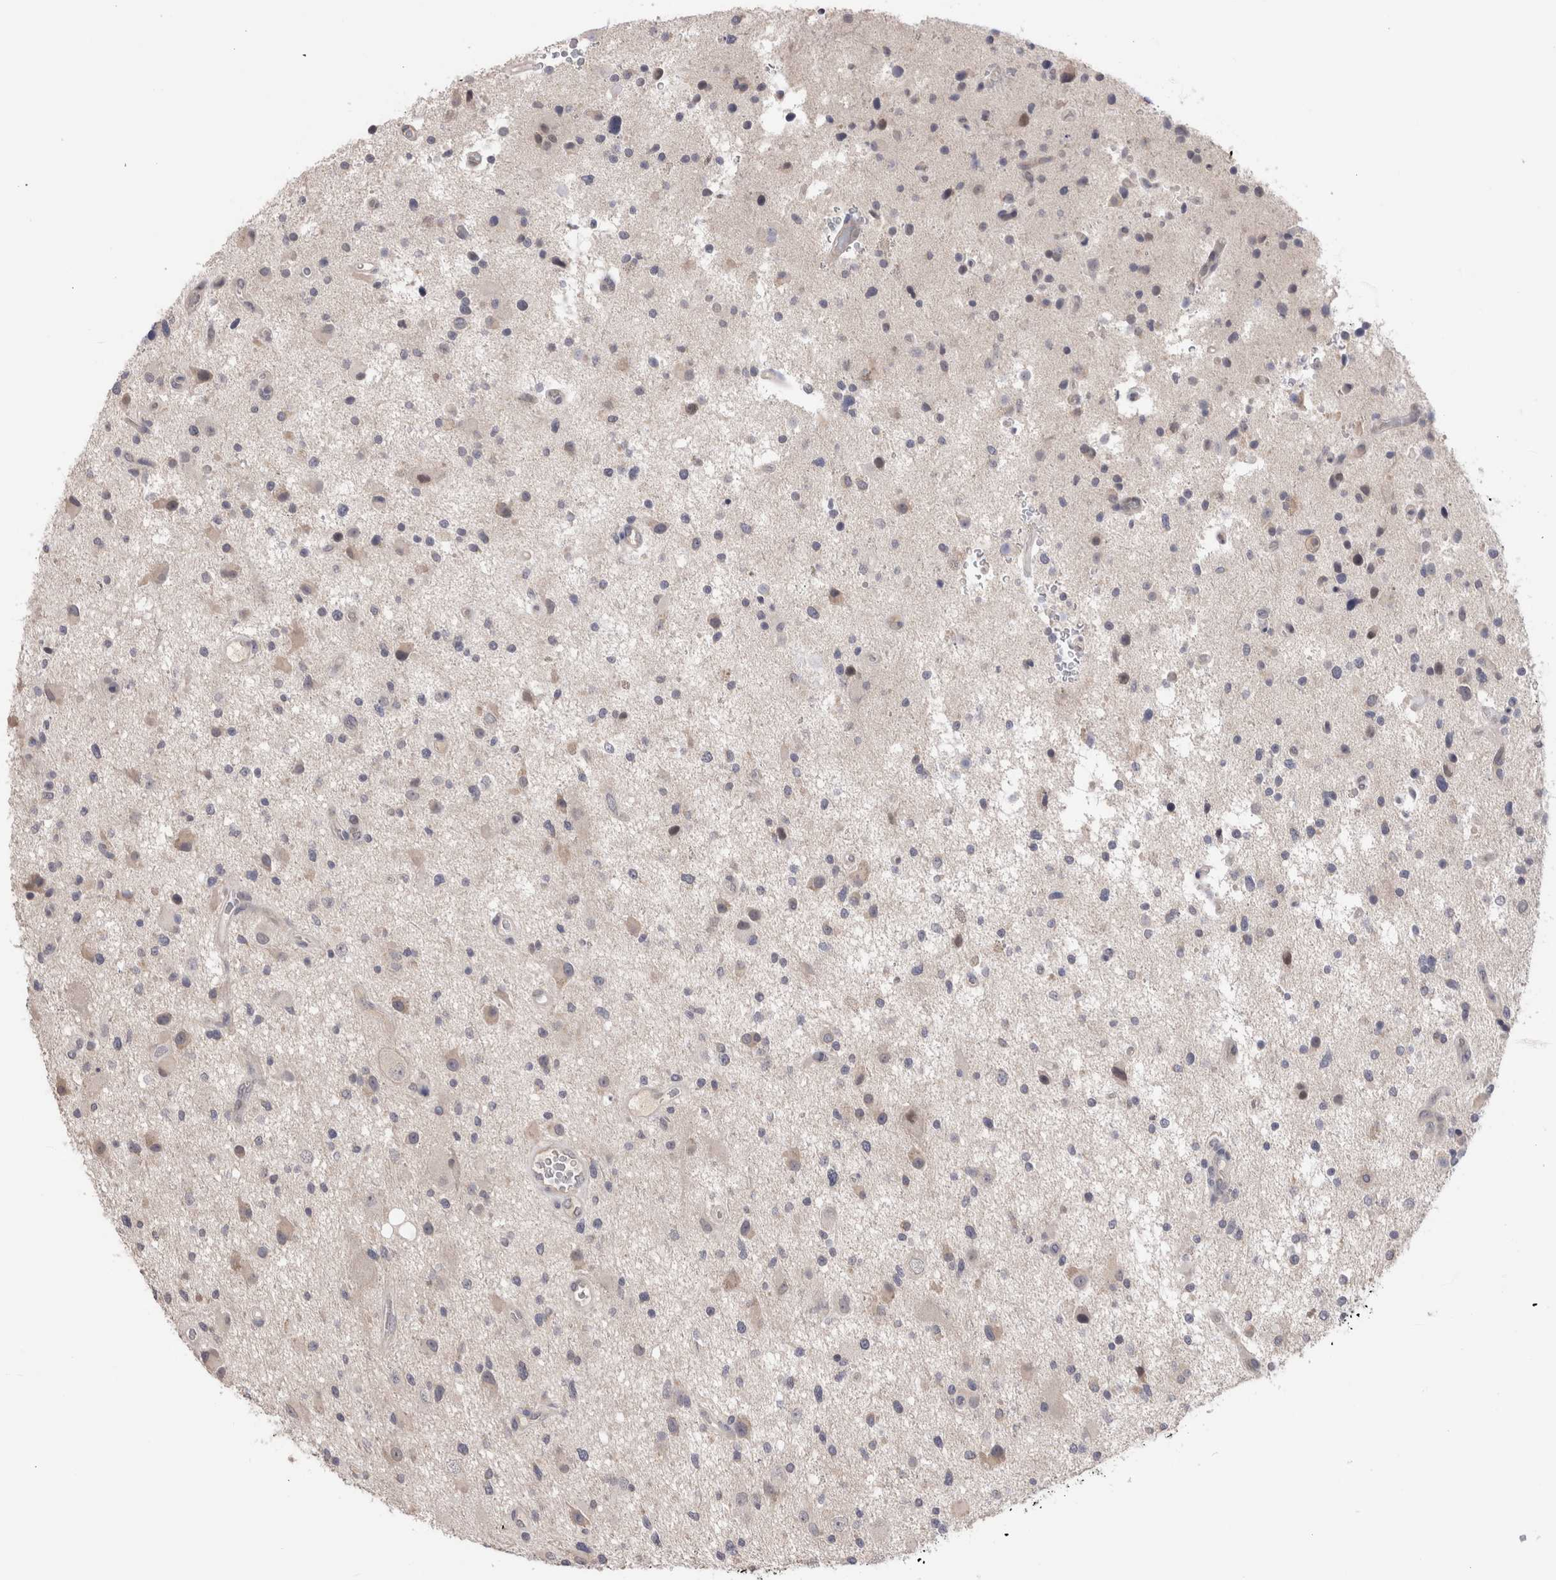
{"staining": {"intensity": "negative", "quantity": "none", "location": "none"}, "tissue": "glioma", "cell_type": "Tumor cells", "image_type": "cancer", "snomed": [{"axis": "morphology", "description": "Glioma, malignant, High grade"}, {"axis": "topography", "description": "Brain"}], "caption": "Protein analysis of glioma exhibits no significant expression in tumor cells.", "gene": "CRYBG1", "patient": {"sex": "male", "age": 33}}